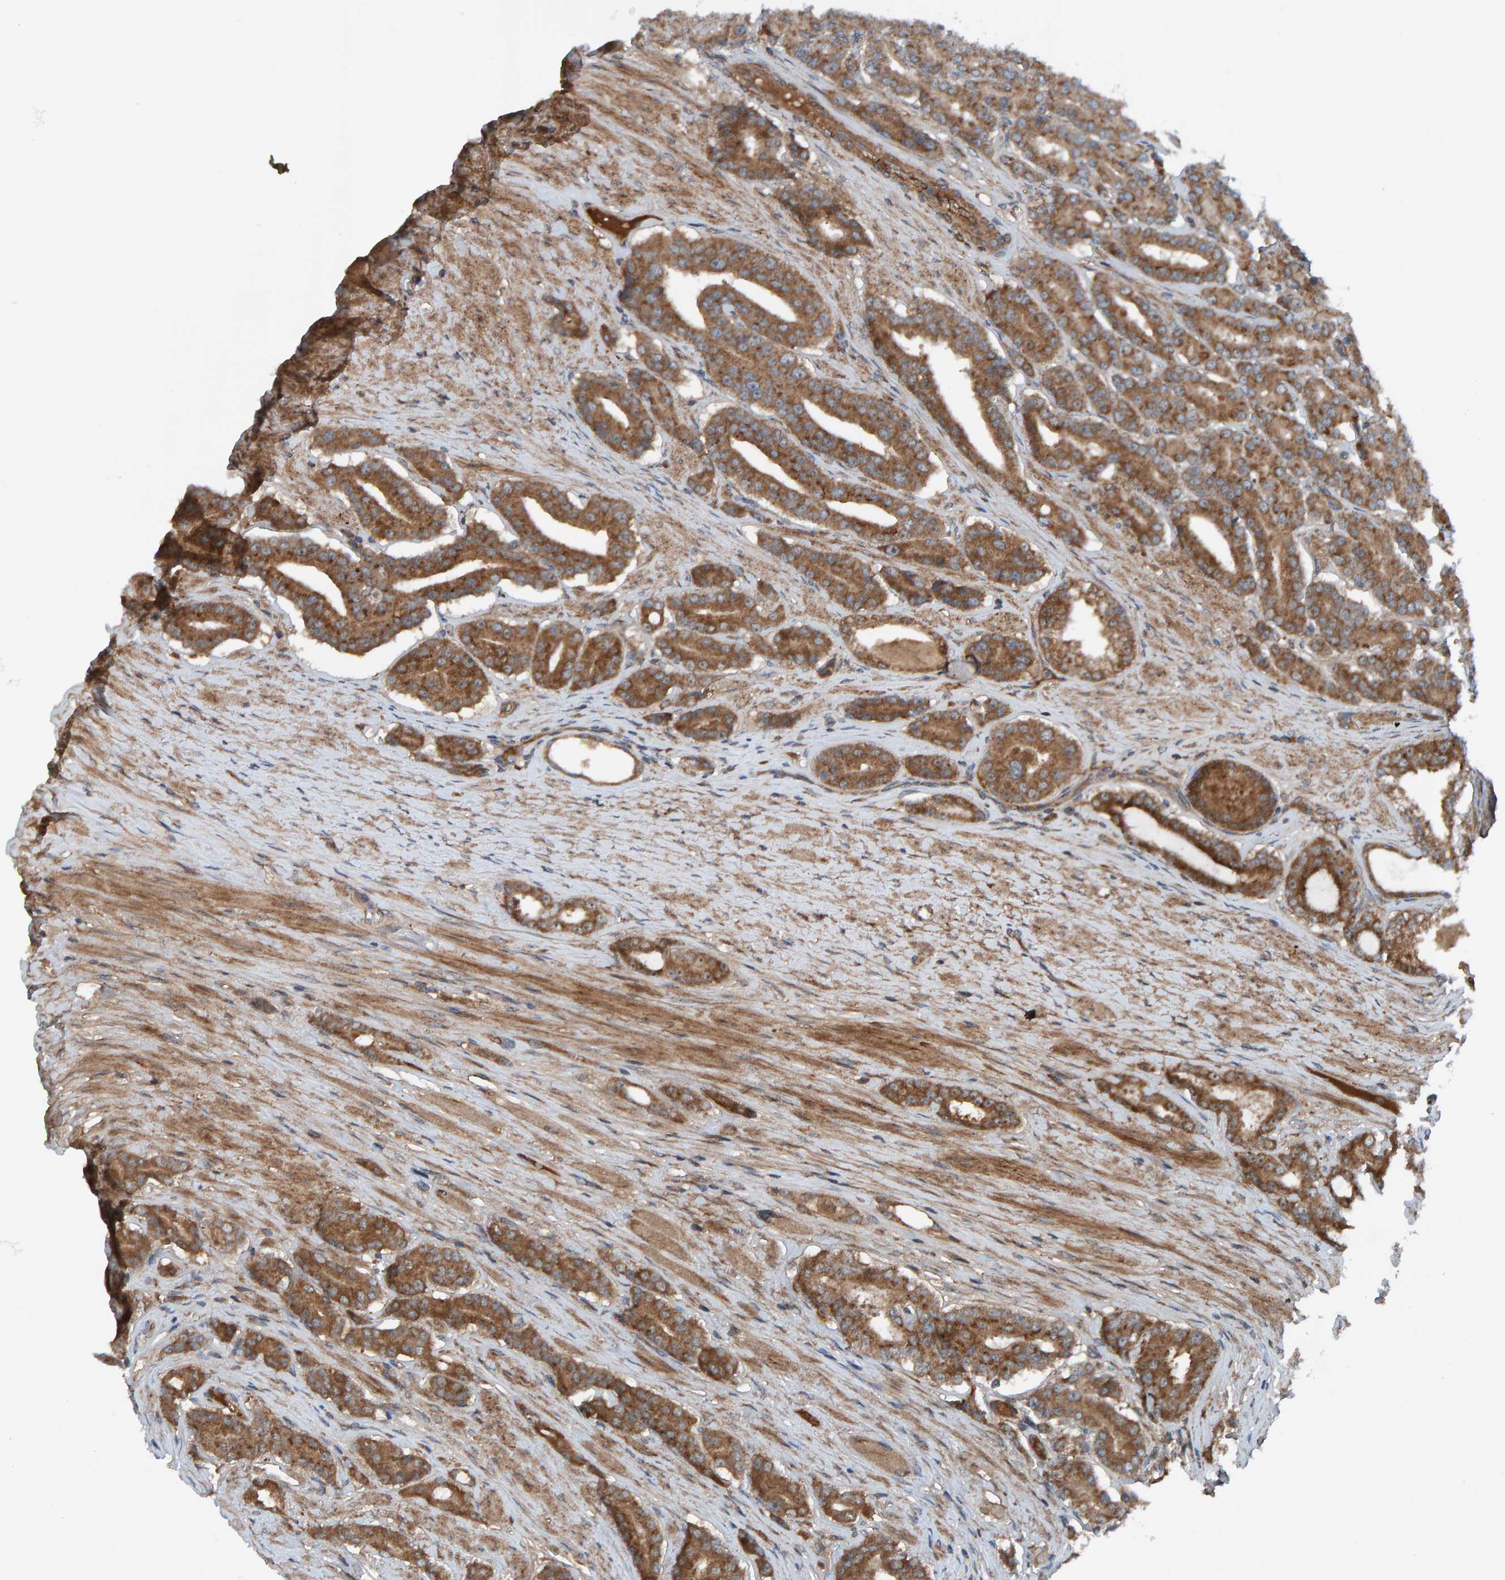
{"staining": {"intensity": "moderate", "quantity": ">75%", "location": "cytoplasmic/membranous"}, "tissue": "prostate cancer", "cell_type": "Tumor cells", "image_type": "cancer", "snomed": [{"axis": "morphology", "description": "Adenocarcinoma, High grade"}, {"axis": "topography", "description": "Prostate"}], "caption": "The histopathology image demonstrates staining of prostate cancer (adenocarcinoma (high-grade)), revealing moderate cytoplasmic/membranous protein staining (brown color) within tumor cells. Using DAB (brown) and hematoxylin (blue) stains, captured at high magnification using brightfield microscopy.", "gene": "CUEDC1", "patient": {"sex": "male", "age": 71}}